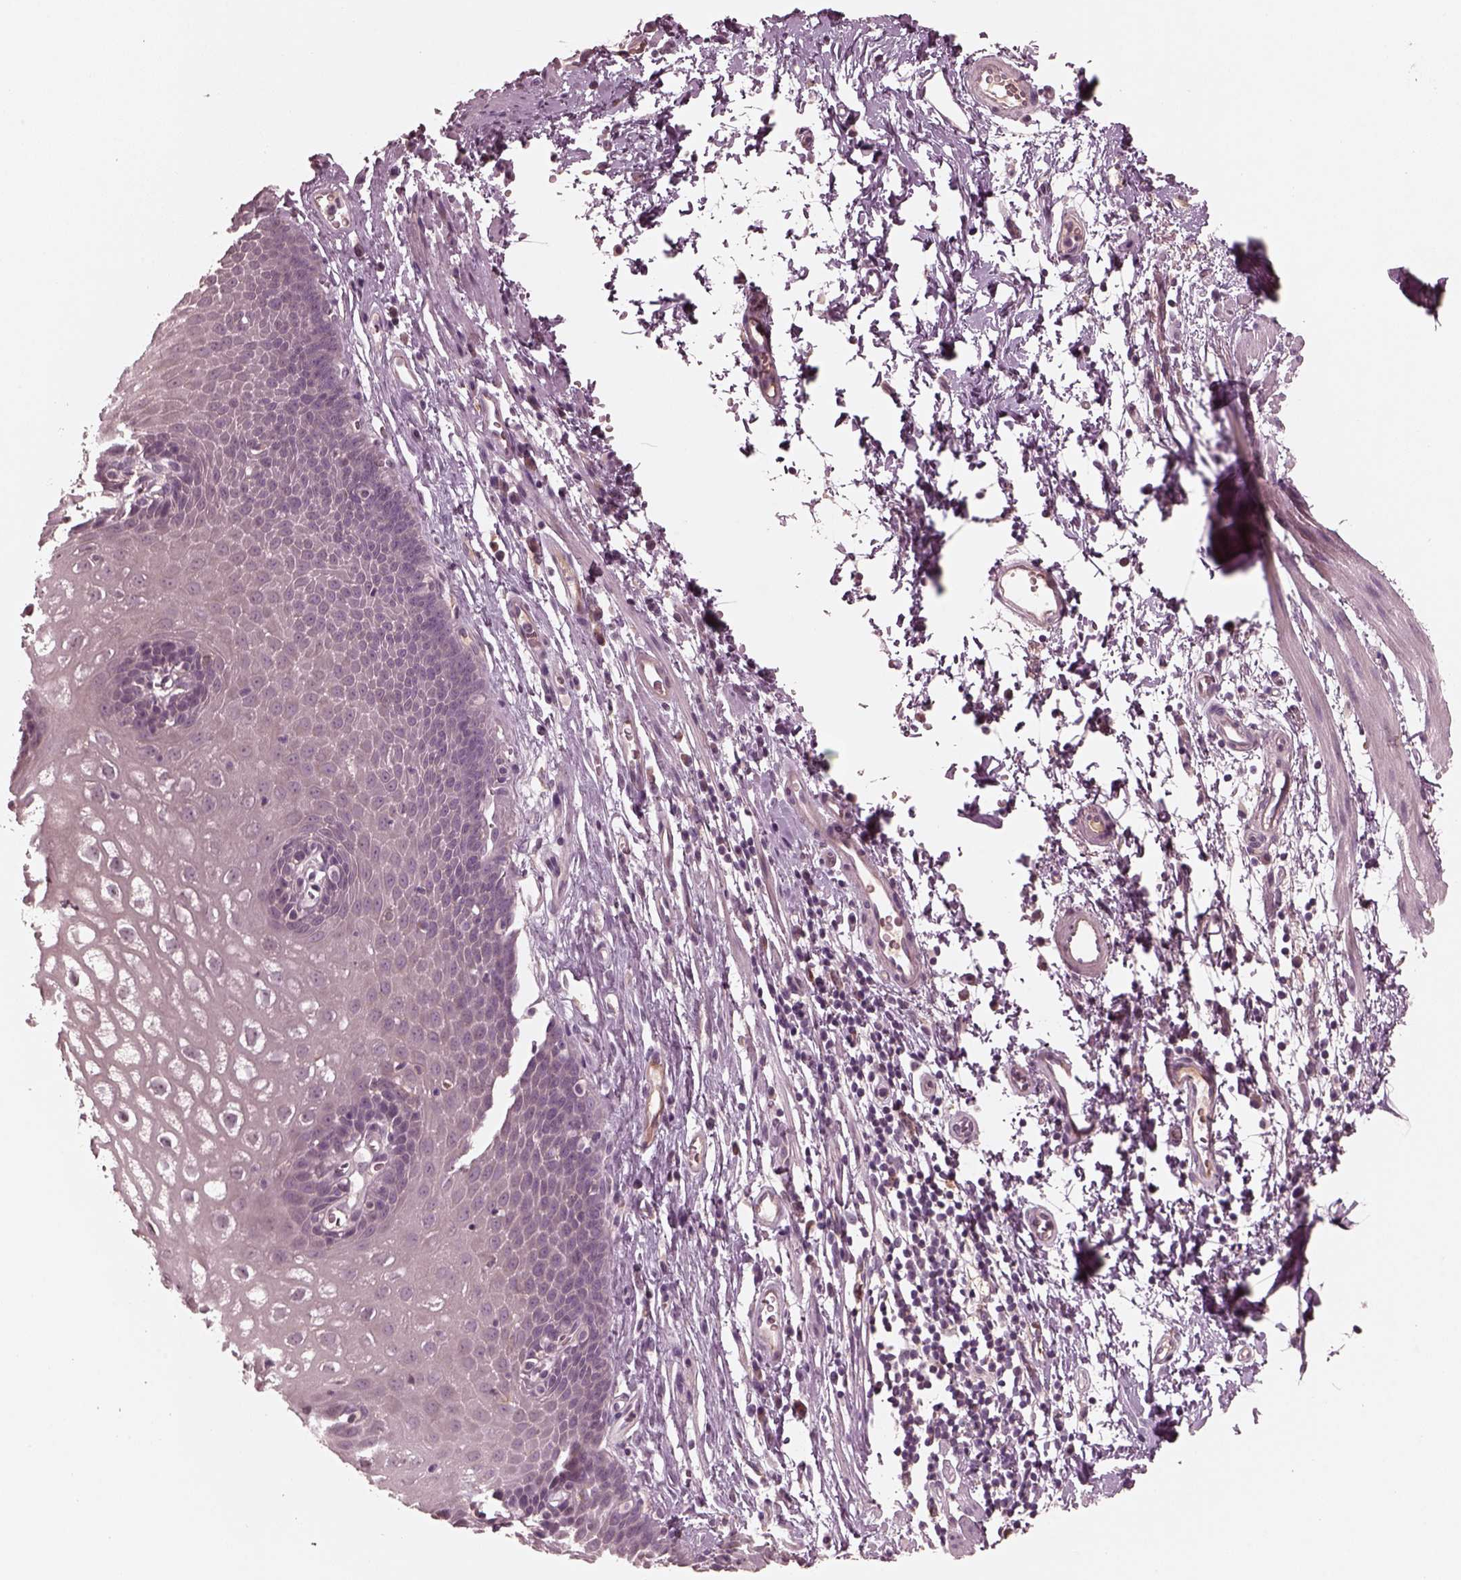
{"staining": {"intensity": "negative", "quantity": "none", "location": "none"}, "tissue": "esophagus", "cell_type": "Squamous epithelial cells", "image_type": "normal", "snomed": [{"axis": "morphology", "description": "Normal tissue, NOS"}, {"axis": "topography", "description": "Esophagus"}], "caption": "There is no significant staining in squamous epithelial cells of esophagus. (Brightfield microscopy of DAB (3,3'-diaminobenzidine) IHC at high magnification).", "gene": "VWA5B1", "patient": {"sex": "male", "age": 72}}